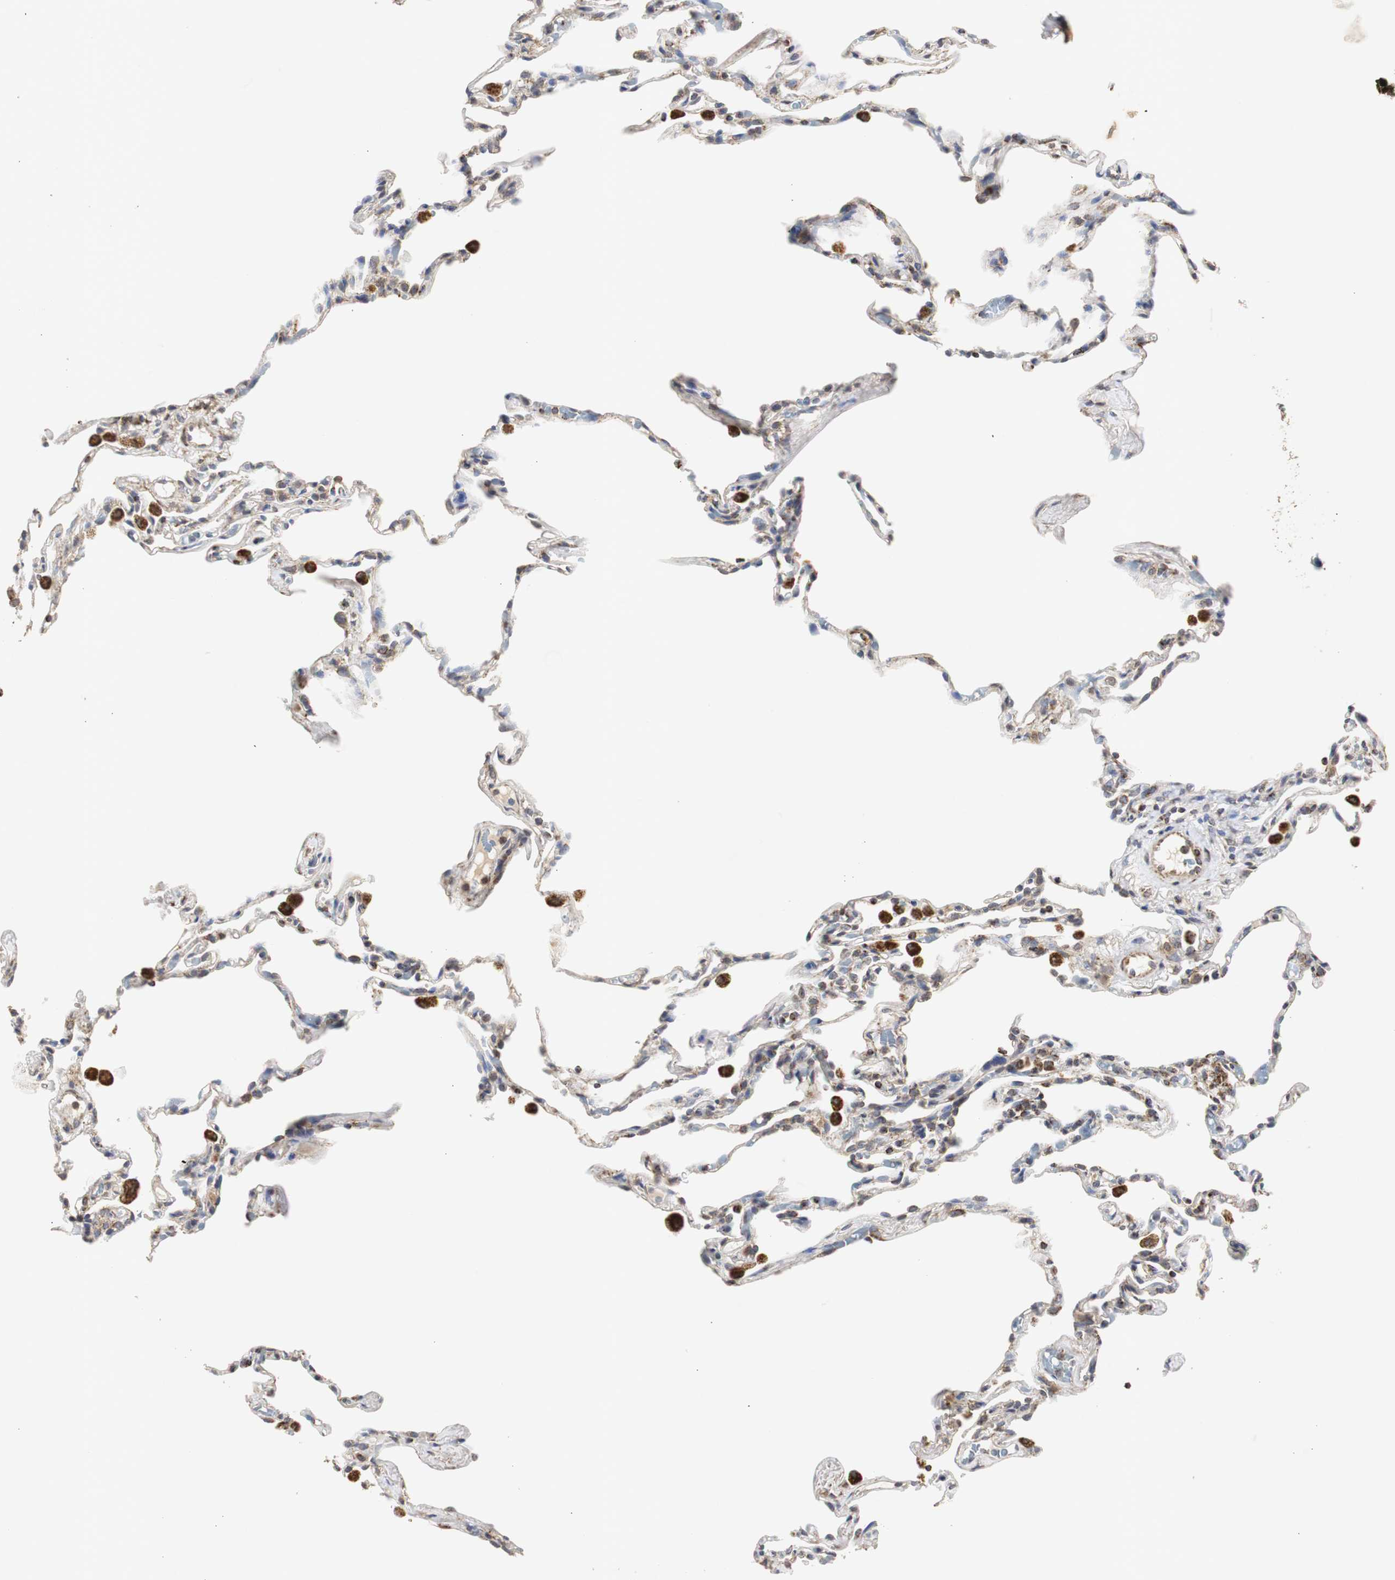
{"staining": {"intensity": "weak", "quantity": "25%-75%", "location": "cytoplasmic/membranous"}, "tissue": "lung", "cell_type": "Alveolar cells", "image_type": "normal", "snomed": [{"axis": "morphology", "description": "Normal tissue, NOS"}, {"axis": "topography", "description": "Lung"}], "caption": "Protein expression analysis of unremarkable human lung reveals weak cytoplasmic/membranous staining in about 25%-75% of alveolar cells. The staining is performed using DAB brown chromogen to label protein expression. The nuclei are counter-stained blue using hematoxylin.", "gene": "HSD17B10", "patient": {"sex": "male", "age": 59}}